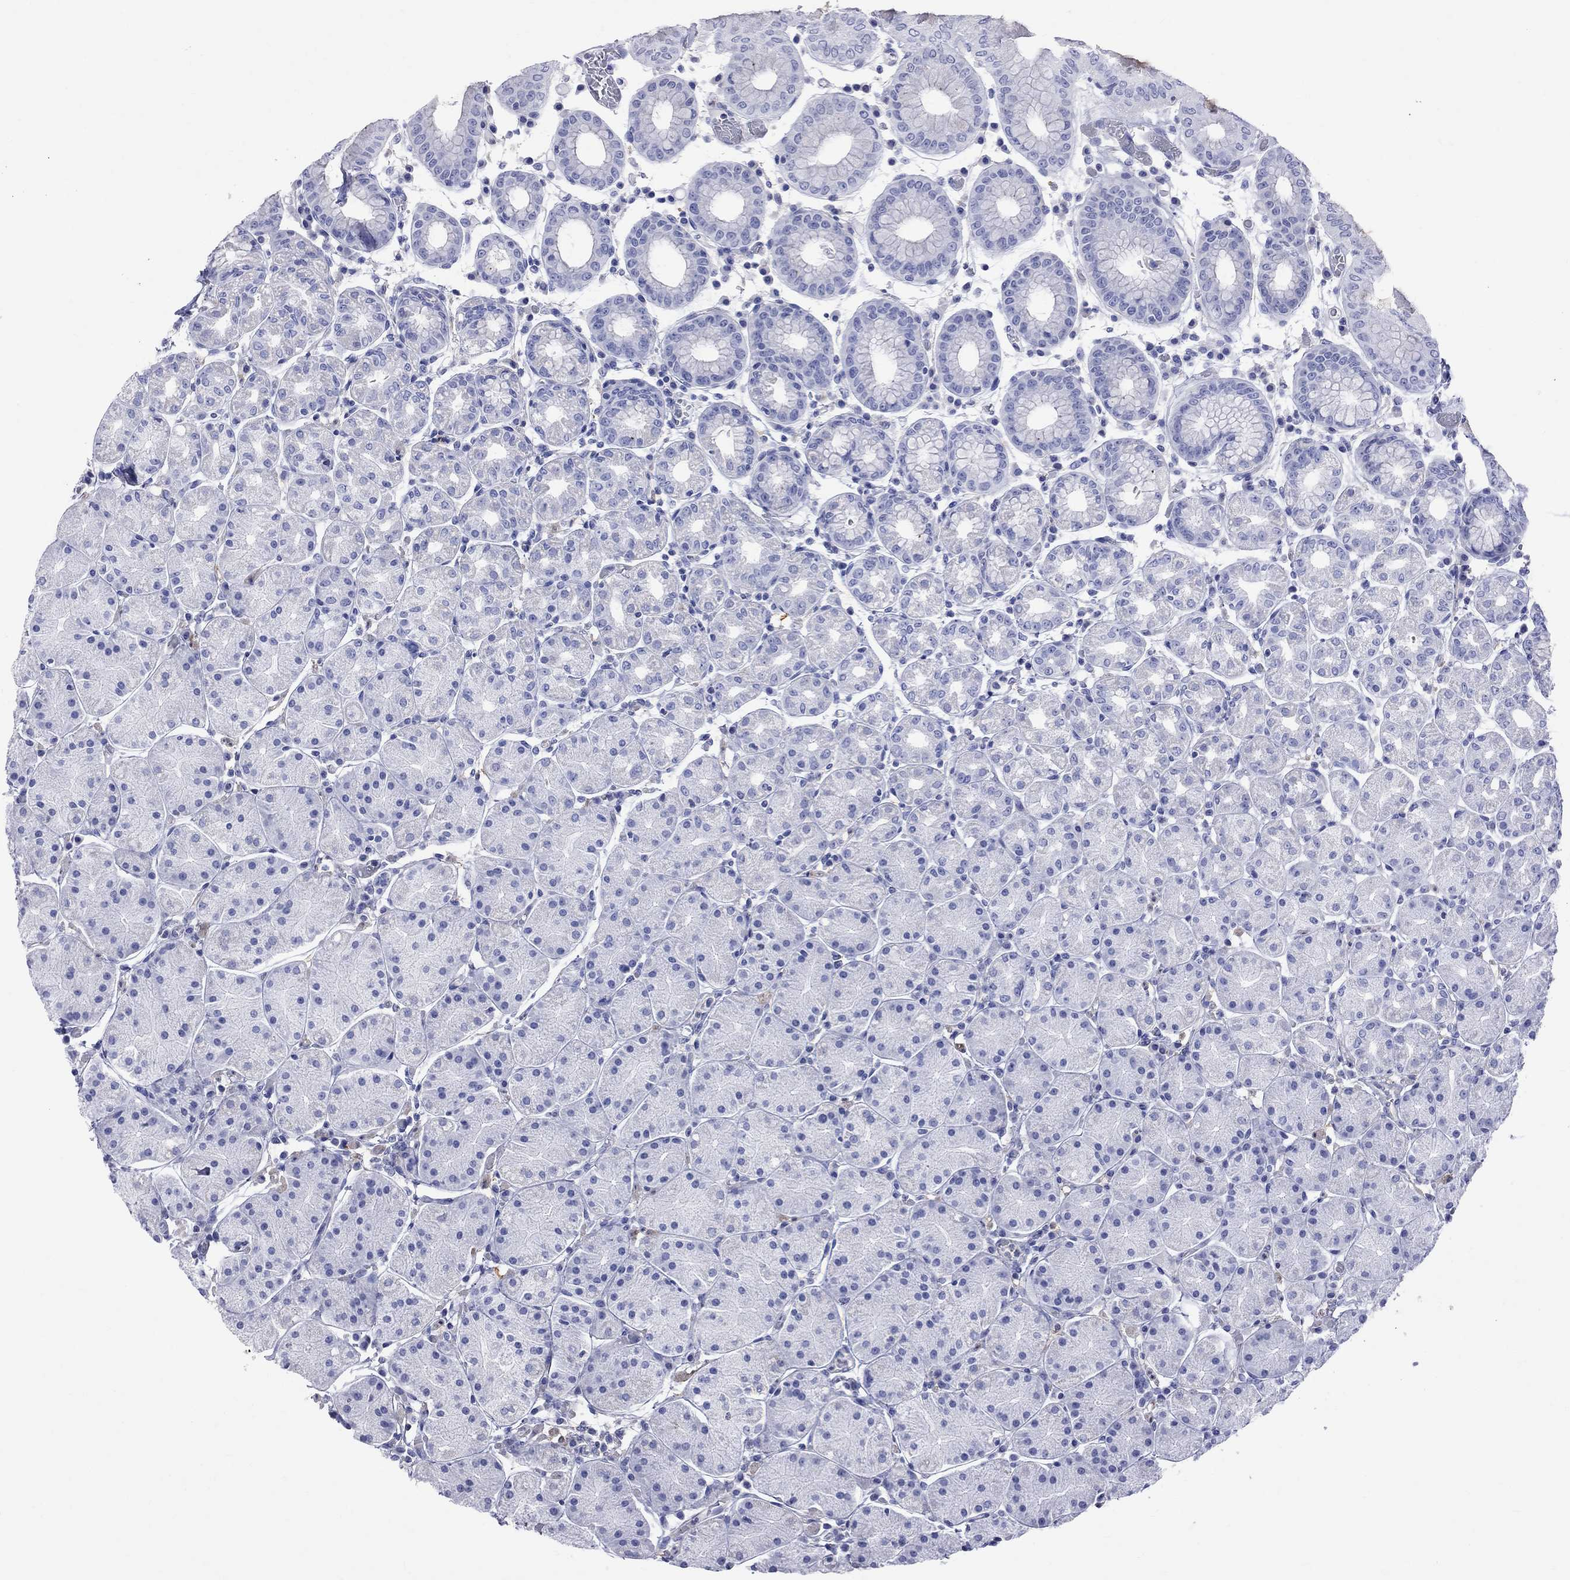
{"staining": {"intensity": "negative", "quantity": "none", "location": "none"}, "tissue": "stomach", "cell_type": "Glandular cells", "image_type": "normal", "snomed": [{"axis": "morphology", "description": "Normal tissue, NOS"}, {"axis": "topography", "description": "Stomach"}], "caption": "This is an immunohistochemistry image of benign human stomach. There is no staining in glandular cells.", "gene": "S100A3", "patient": {"sex": "male", "age": 54}}